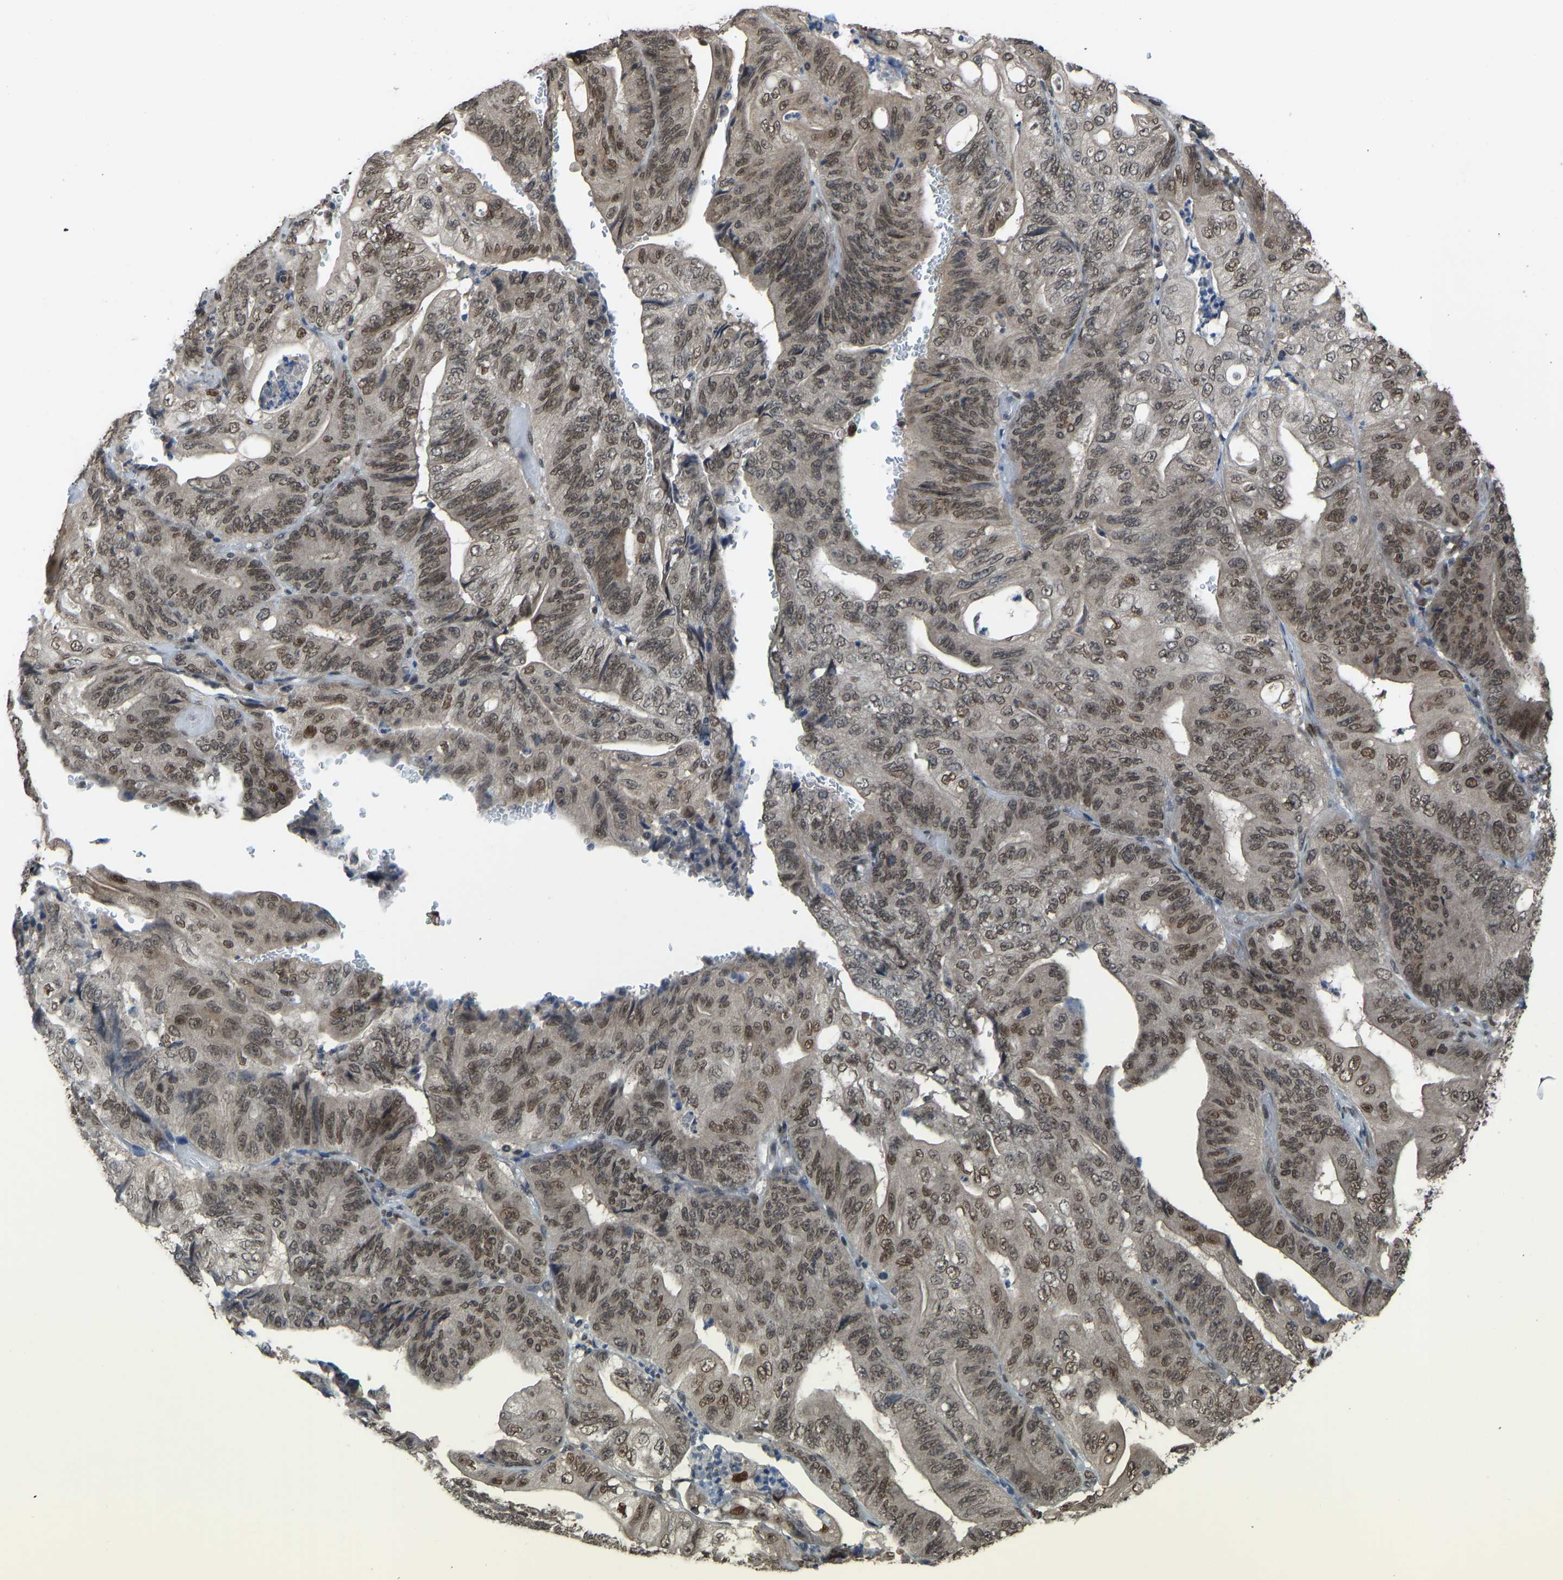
{"staining": {"intensity": "moderate", "quantity": ">75%", "location": "nuclear"}, "tissue": "stomach cancer", "cell_type": "Tumor cells", "image_type": "cancer", "snomed": [{"axis": "morphology", "description": "Adenocarcinoma, NOS"}, {"axis": "topography", "description": "Stomach"}], "caption": "Tumor cells exhibit medium levels of moderate nuclear staining in about >75% of cells in stomach cancer.", "gene": "KPNA6", "patient": {"sex": "female", "age": 73}}